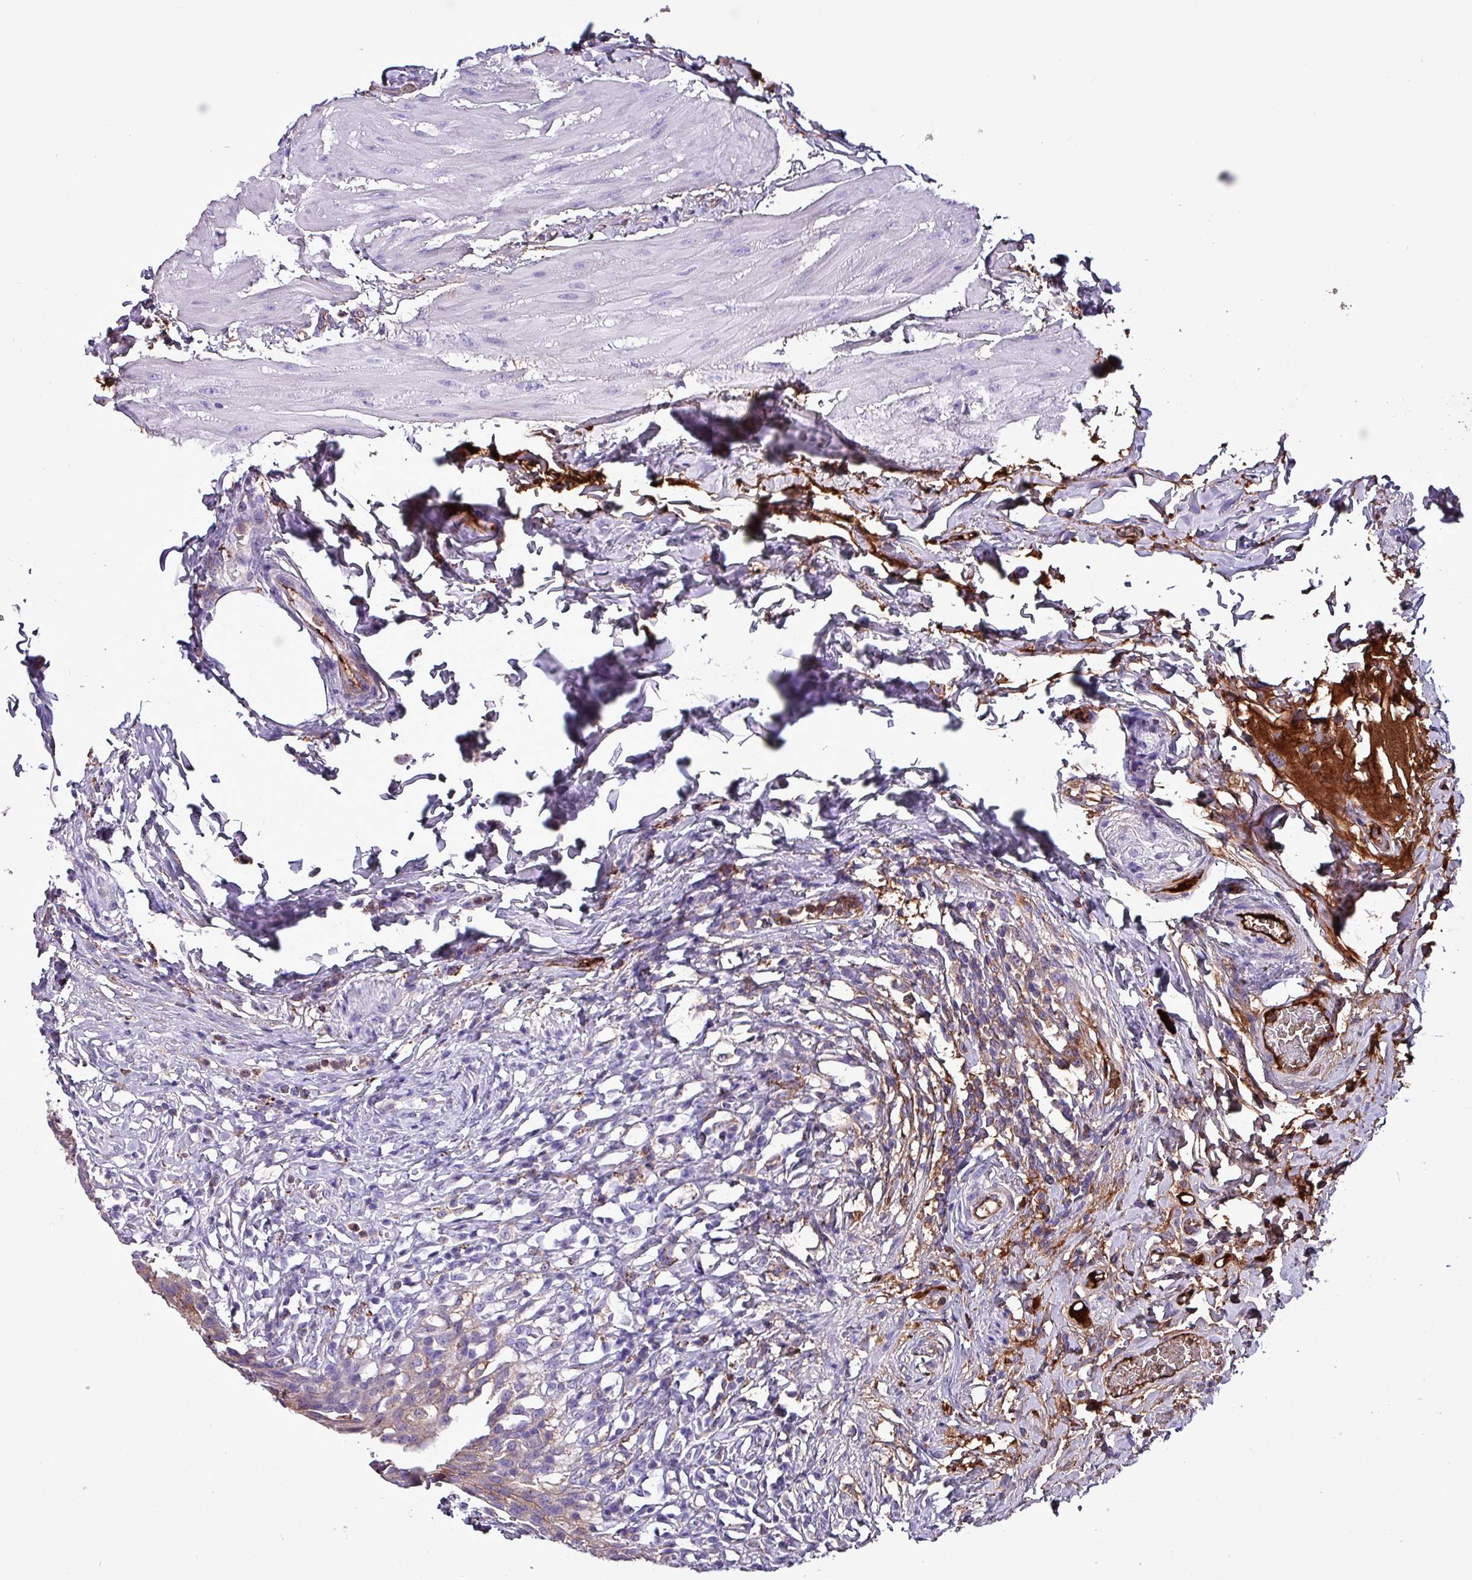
{"staining": {"intensity": "moderate", "quantity": "<25%", "location": "cytoplasmic/membranous"}, "tissue": "urinary bladder", "cell_type": "Urothelial cells", "image_type": "normal", "snomed": [{"axis": "morphology", "description": "Normal tissue, NOS"}, {"axis": "morphology", "description": "Inflammation, NOS"}, {"axis": "topography", "description": "Urinary bladder"}], "caption": "Immunohistochemistry staining of unremarkable urinary bladder, which shows low levels of moderate cytoplasmic/membranous positivity in approximately <25% of urothelial cells indicating moderate cytoplasmic/membranous protein positivity. The staining was performed using DAB (brown) for protein detection and nuclei were counterstained in hematoxylin (blue).", "gene": "HPR", "patient": {"sex": "male", "age": 64}}